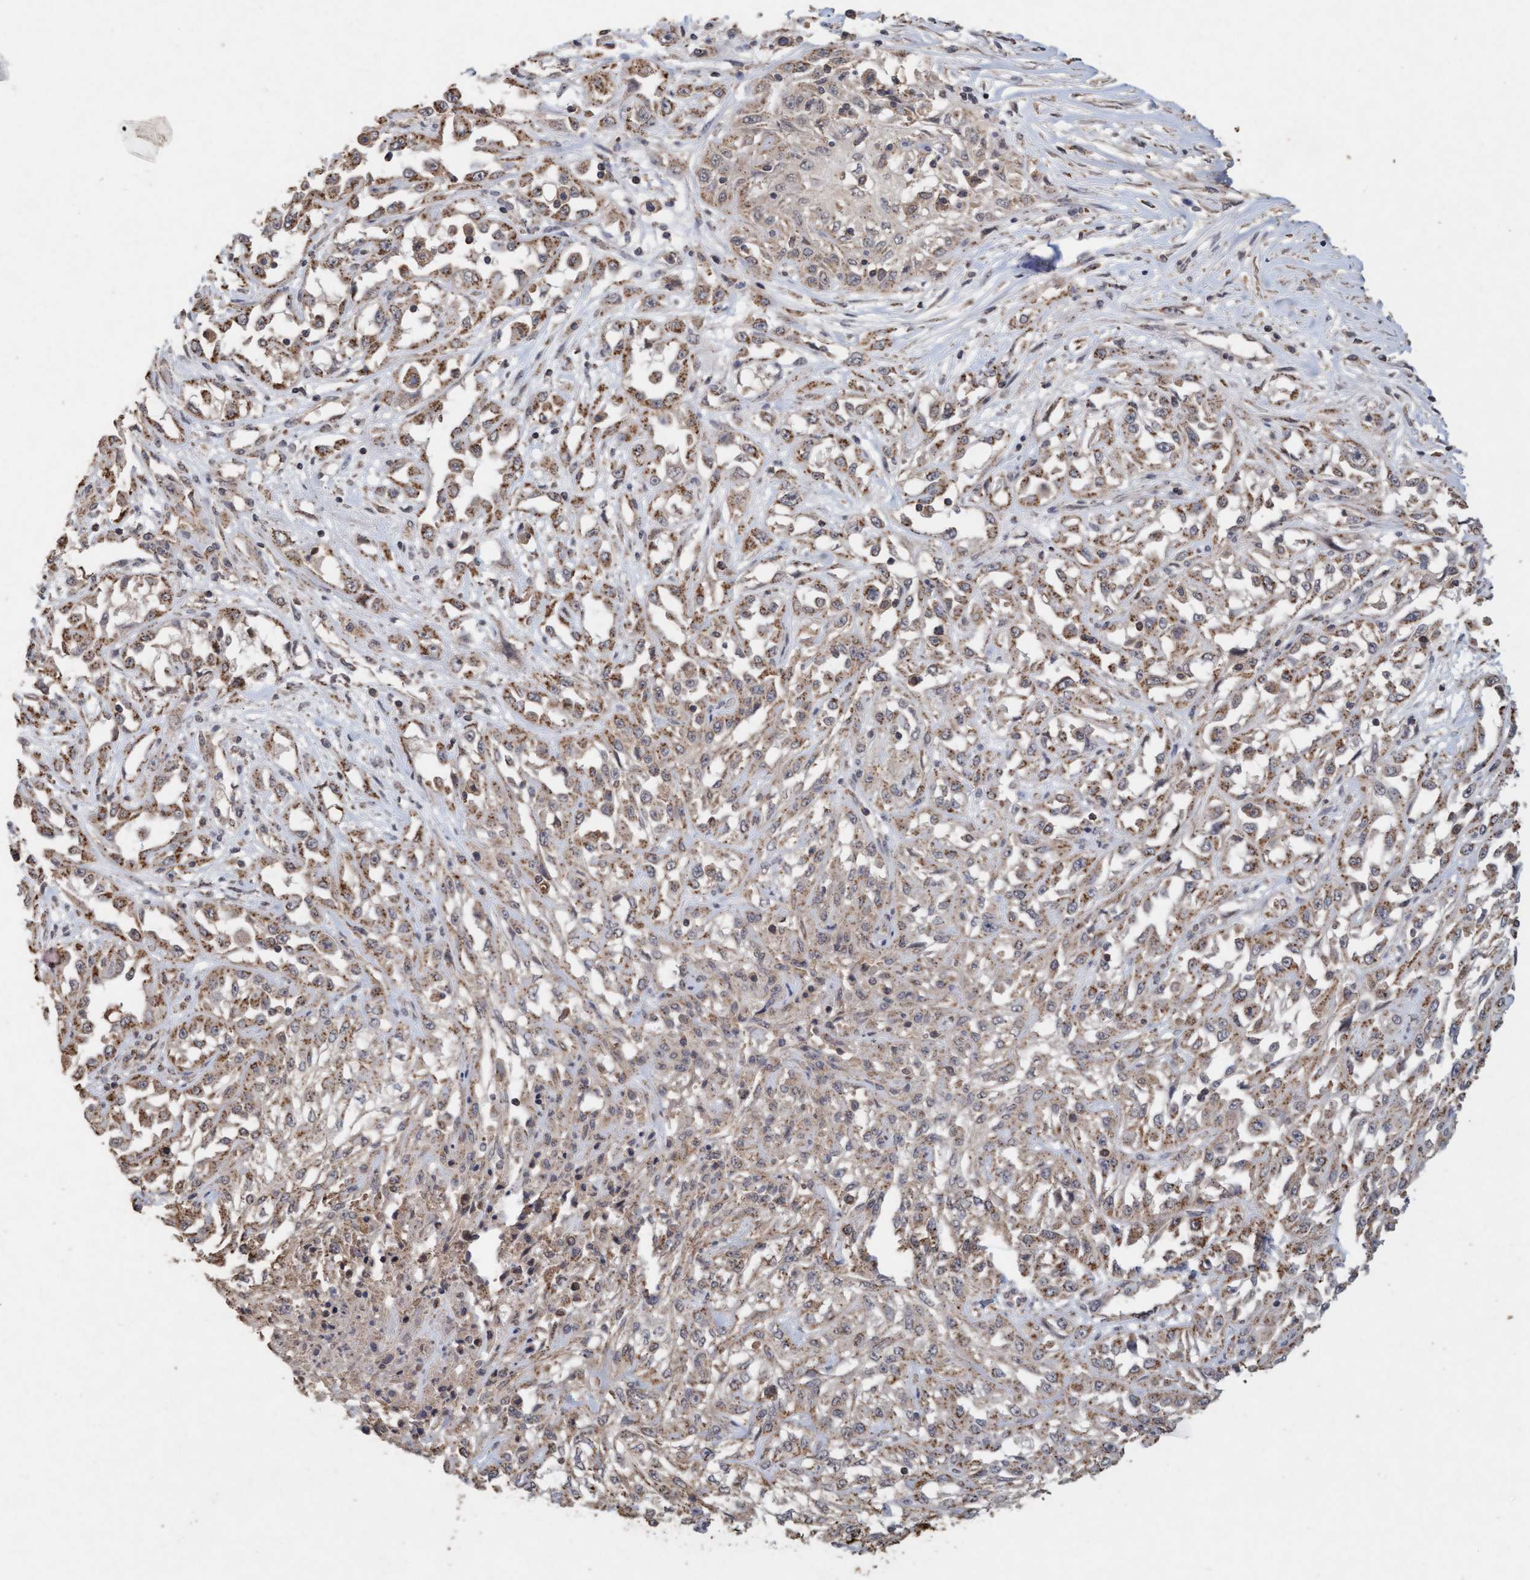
{"staining": {"intensity": "weak", "quantity": ">75%", "location": "cytoplasmic/membranous"}, "tissue": "skin cancer", "cell_type": "Tumor cells", "image_type": "cancer", "snomed": [{"axis": "morphology", "description": "Squamous cell carcinoma, NOS"}, {"axis": "morphology", "description": "Squamous cell carcinoma, metastatic, NOS"}, {"axis": "topography", "description": "Skin"}, {"axis": "topography", "description": "Lymph node"}], "caption": "DAB immunohistochemical staining of human skin squamous cell carcinoma reveals weak cytoplasmic/membranous protein staining in approximately >75% of tumor cells.", "gene": "VSIG8", "patient": {"sex": "male", "age": 75}}